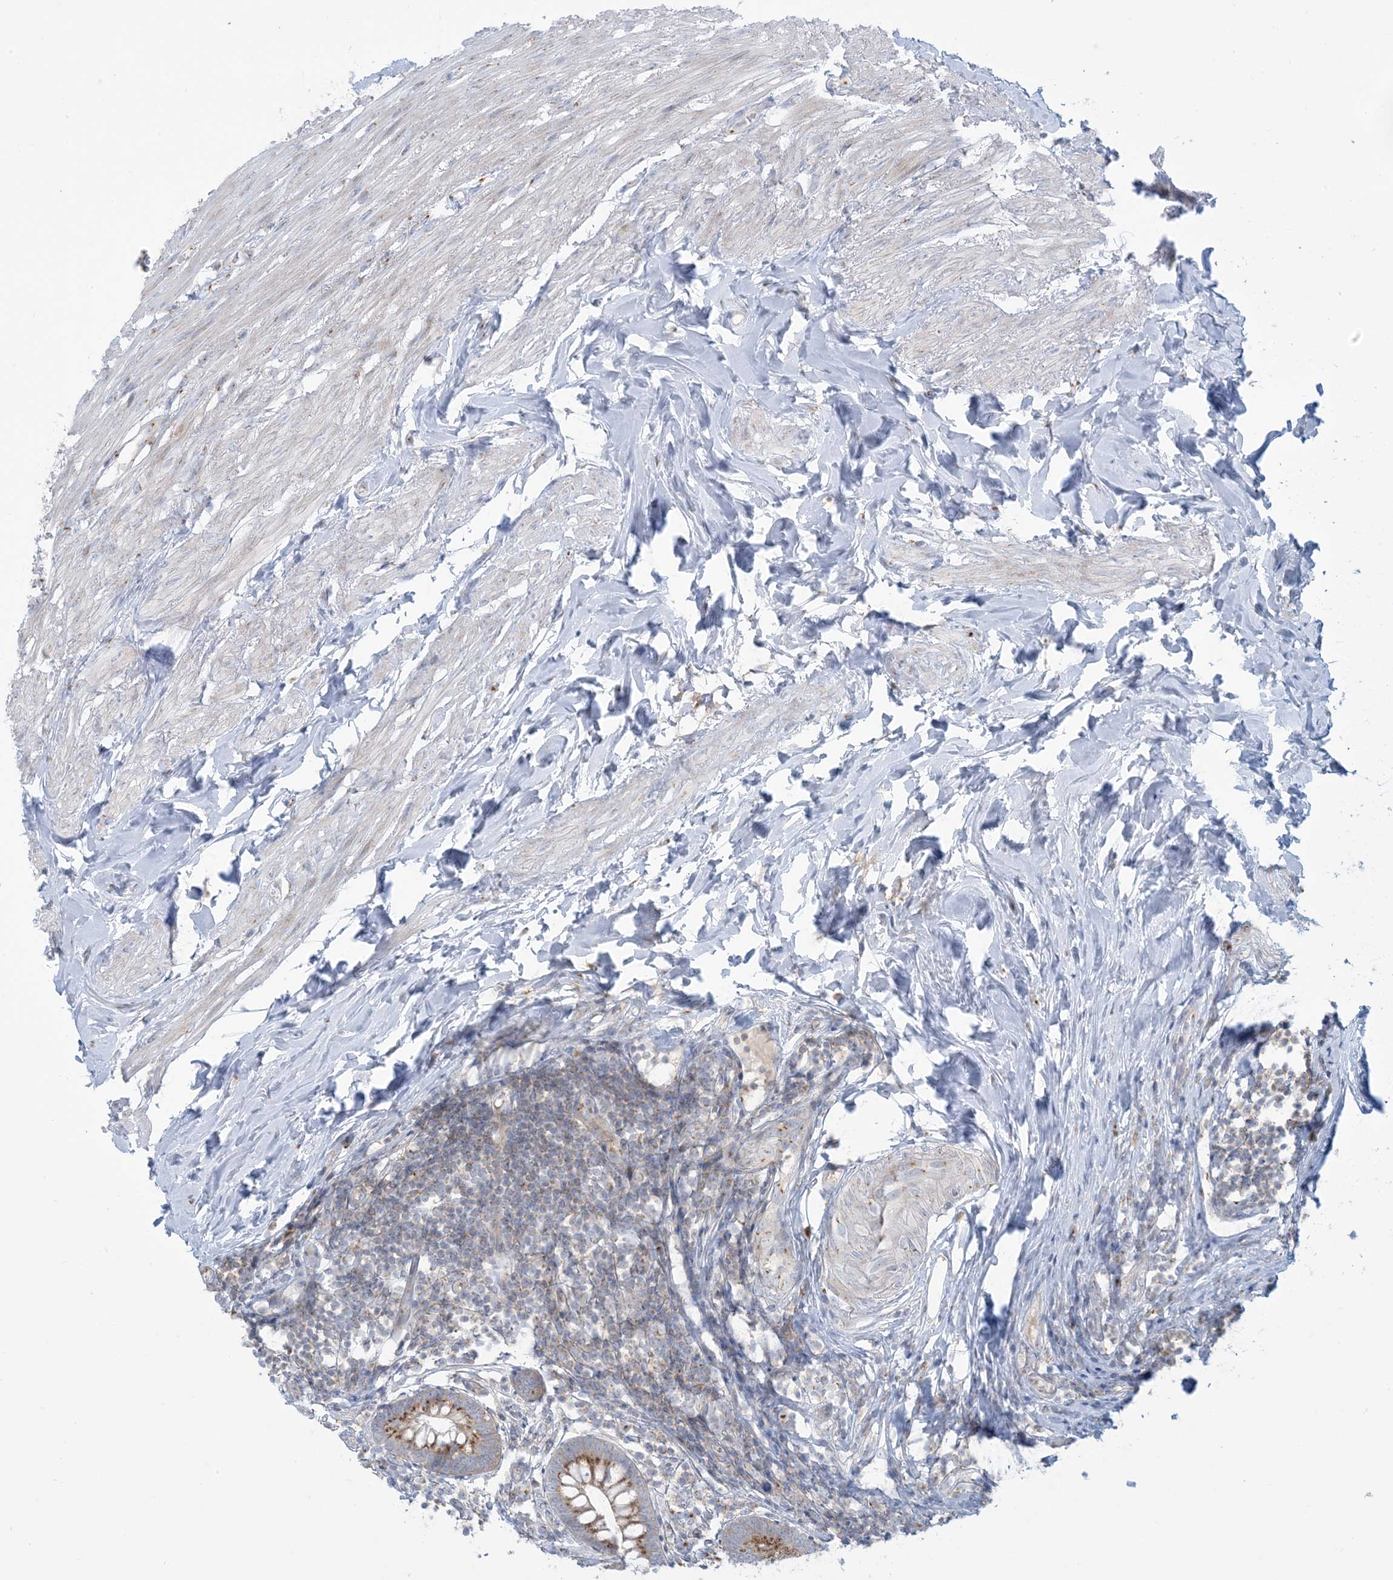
{"staining": {"intensity": "moderate", "quantity": ">75%", "location": "cytoplasmic/membranous"}, "tissue": "appendix", "cell_type": "Glandular cells", "image_type": "normal", "snomed": [{"axis": "morphology", "description": "Normal tissue, NOS"}, {"axis": "topography", "description": "Appendix"}], "caption": "This micrograph demonstrates normal appendix stained with immunohistochemistry to label a protein in brown. The cytoplasmic/membranous of glandular cells show moderate positivity for the protein. Nuclei are counter-stained blue.", "gene": "AFTPH", "patient": {"sex": "female", "age": 62}}